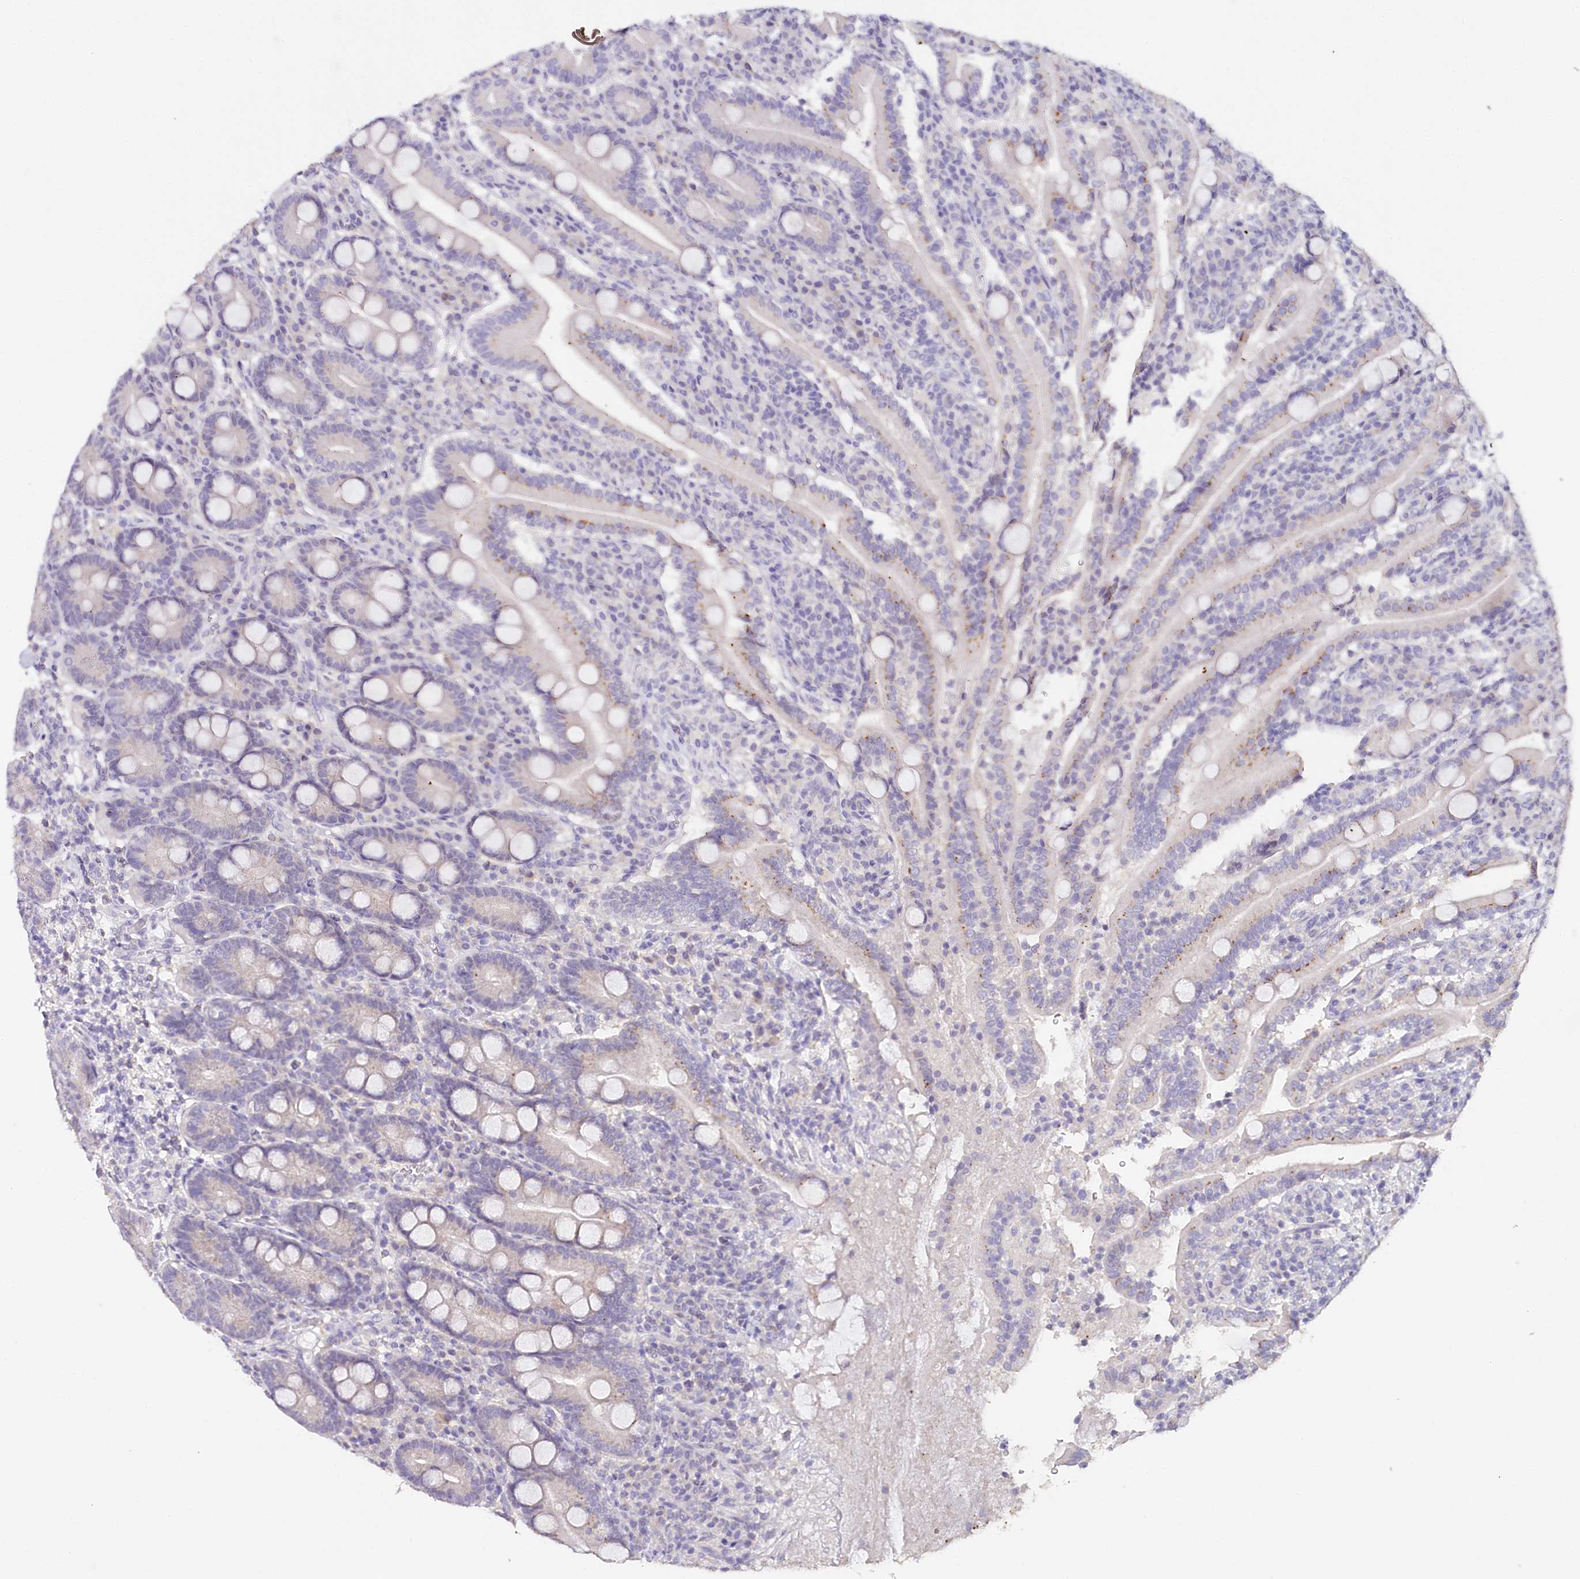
{"staining": {"intensity": "moderate", "quantity": "25%-75%", "location": "cytoplasmic/membranous"}, "tissue": "duodenum", "cell_type": "Glandular cells", "image_type": "normal", "snomed": [{"axis": "morphology", "description": "Normal tissue, NOS"}, {"axis": "topography", "description": "Duodenum"}], "caption": "A brown stain labels moderate cytoplasmic/membranous staining of a protein in glandular cells of normal human duodenum. (brown staining indicates protein expression, while blue staining denotes nuclei).", "gene": "TP53", "patient": {"sex": "male", "age": 35}}